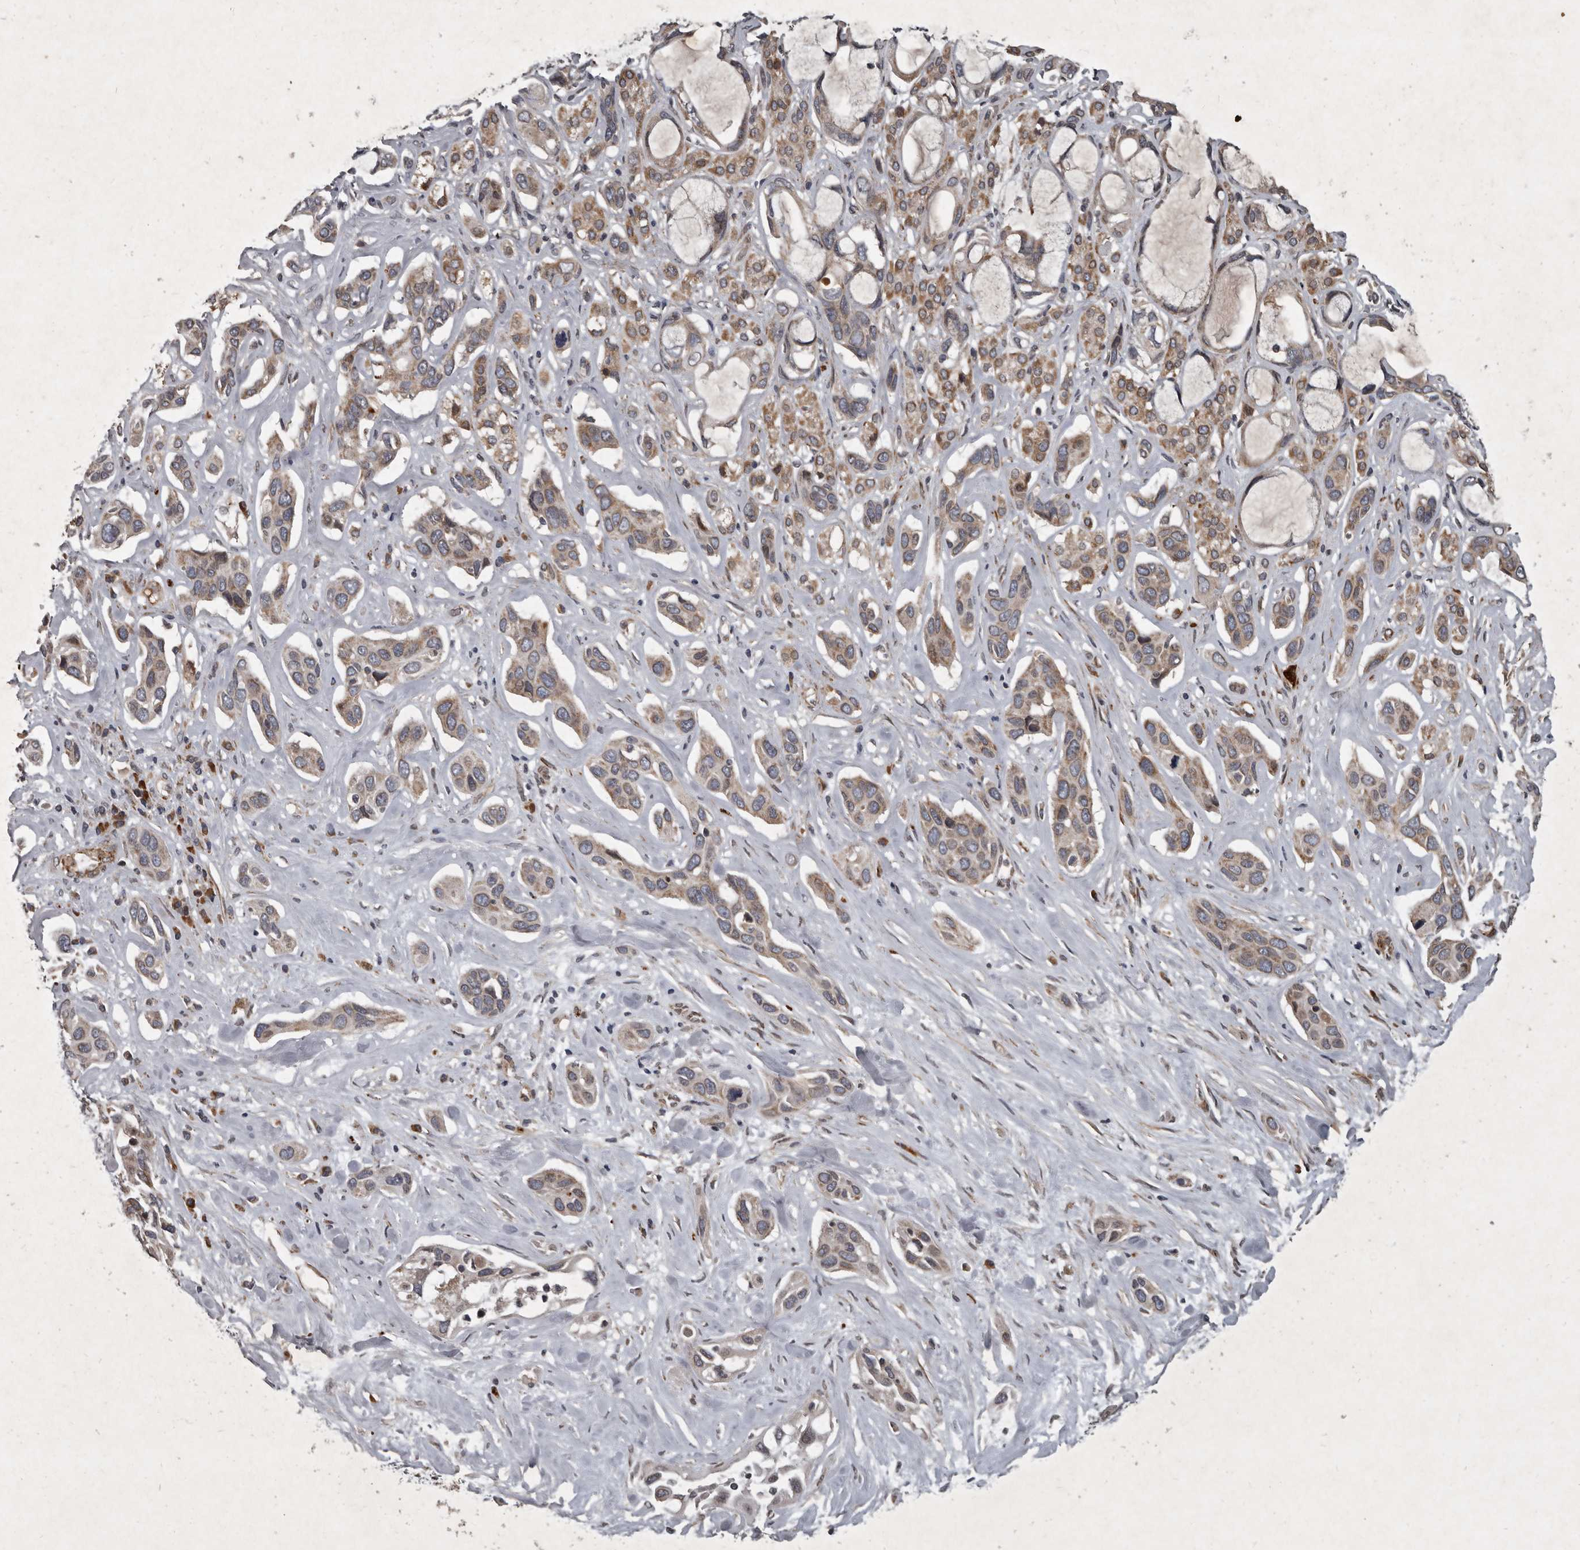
{"staining": {"intensity": "moderate", "quantity": "25%-75%", "location": "cytoplasmic/membranous"}, "tissue": "pancreatic cancer", "cell_type": "Tumor cells", "image_type": "cancer", "snomed": [{"axis": "morphology", "description": "Adenocarcinoma, NOS"}, {"axis": "topography", "description": "Pancreas"}], "caption": "Moderate cytoplasmic/membranous protein expression is present in about 25%-75% of tumor cells in pancreatic adenocarcinoma.", "gene": "MRPS15", "patient": {"sex": "female", "age": 60}}